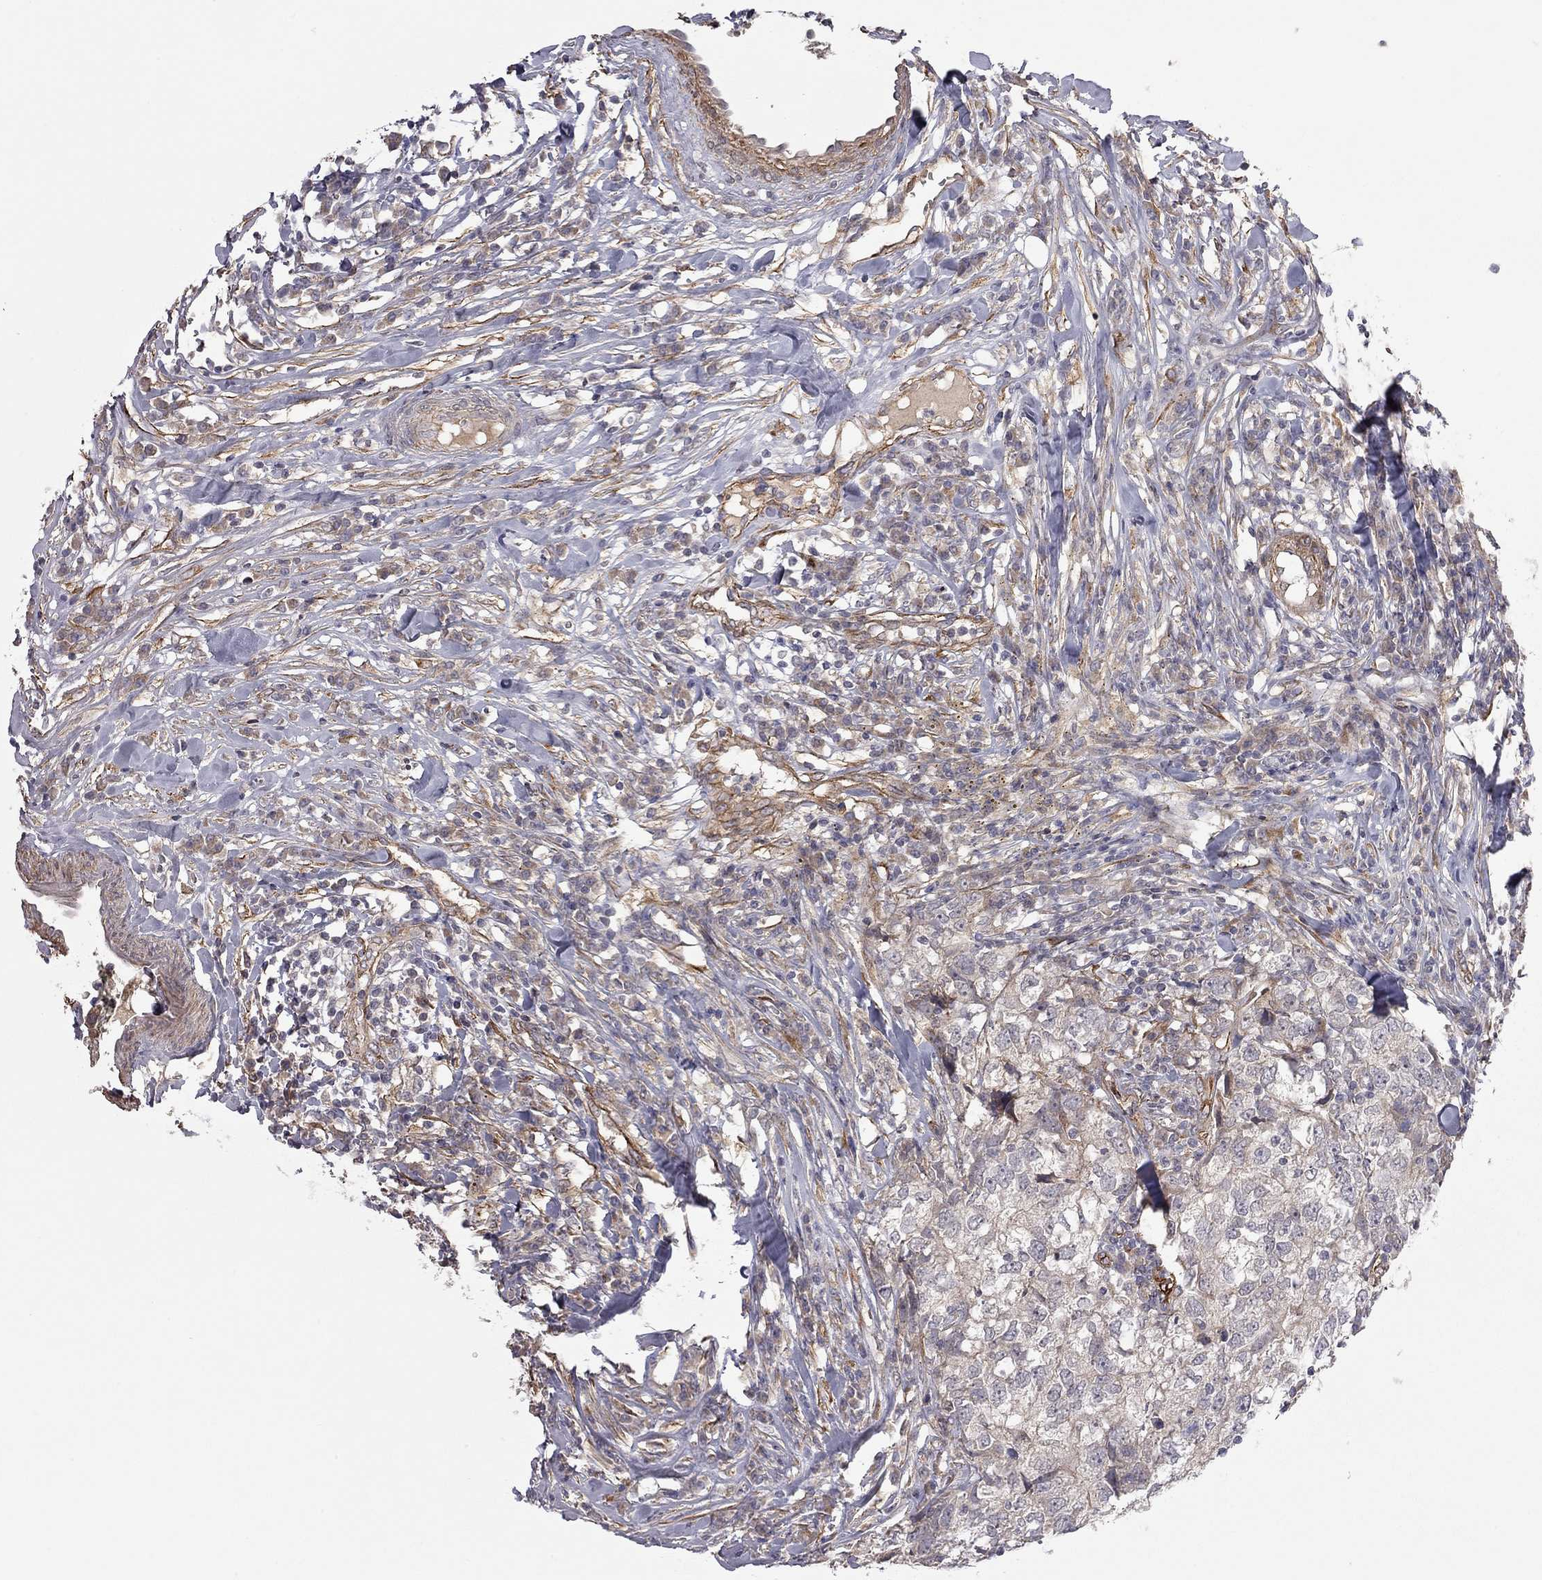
{"staining": {"intensity": "weak", "quantity": "25%-75%", "location": "cytoplasmic/membranous"}, "tissue": "breast cancer", "cell_type": "Tumor cells", "image_type": "cancer", "snomed": [{"axis": "morphology", "description": "Duct carcinoma"}, {"axis": "topography", "description": "Breast"}], "caption": "Weak cytoplasmic/membranous expression is identified in approximately 25%-75% of tumor cells in breast invasive ductal carcinoma.", "gene": "EXOC3L2", "patient": {"sex": "female", "age": 30}}